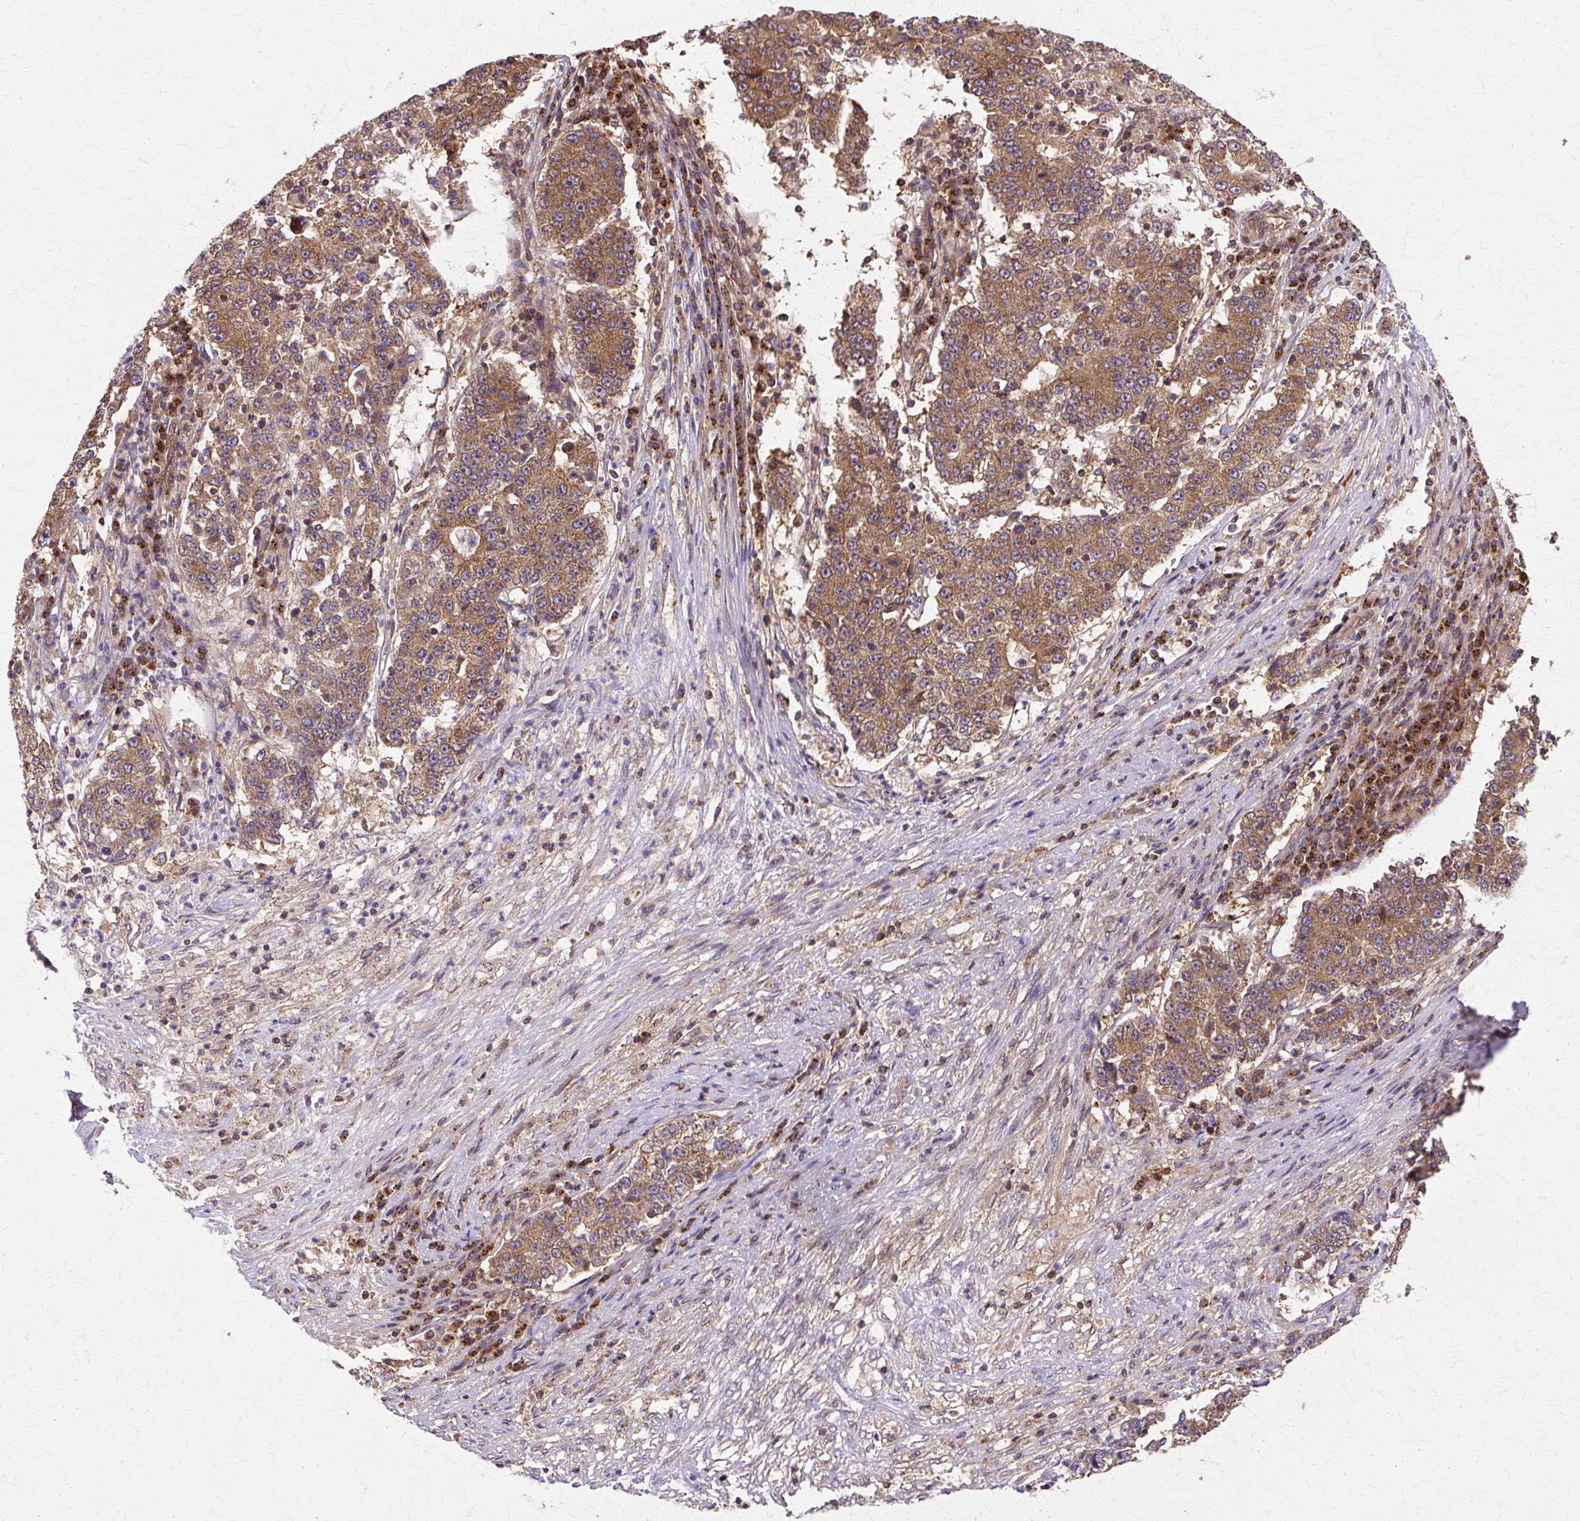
{"staining": {"intensity": "moderate", "quantity": ">75%", "location": "cytoplasmic/membranous"}, "tissue": "stomach cancer", "cell_type": "Tumor cells", "image_type": "cancer", "snomed": [{"axis": "morphology", "description": "Adenocarcinoma, NOS"}, {"axis": "topography", "description": "Stomach"}], "caption": "An image of stomach adenocarcinoma stained for a protein exhibits moderate cytoplasmic/membranous brown staining in tumor cells.", "gene": "COPB1", "patient": {"sex": "male", "age": 59}}